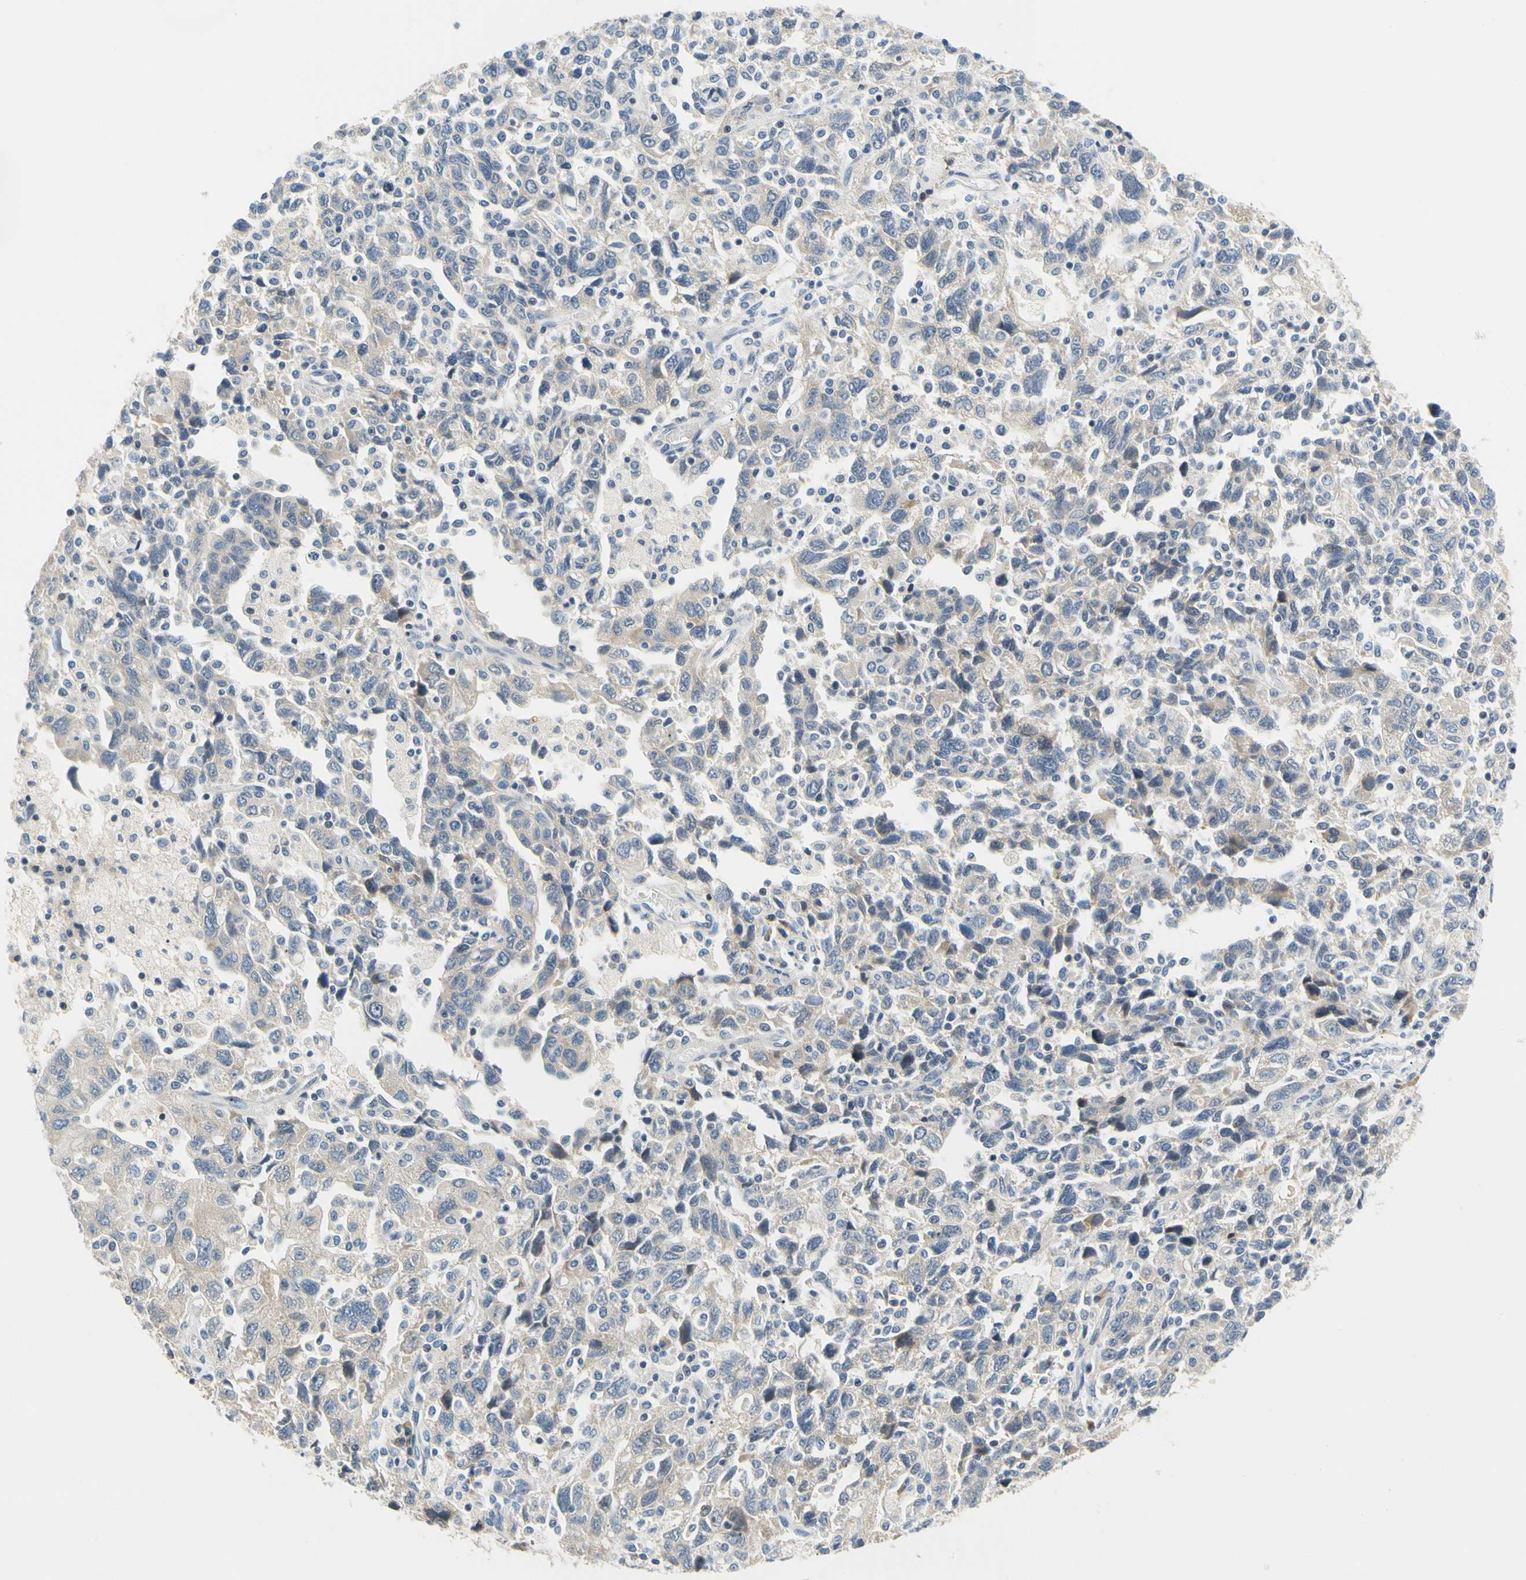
{"staining": {"intensity": "weak", "quantity": ">75%", "location": "cytoplasmic/membranous"}, "tissue": "ovarian cancer", "cell_type": "Tumor cells", "image_type": "cancer", "snomed": [{"axis": "morphology", "description": "Carcinoma, NOS"}, {"axis": "morphology", "description": "Cystadenocarcinoma, serous, NOS"}, {"axis": "topography", "description": "Ovary"}], "caption": "The photomicrograph demonstrates staining of carcinoma (ovarian), revealing weak cytoplasmic/membranous protein expression (brown color) within tumor cells.", "gene": "LRRC47", "patient": {"sex": "female", "age": 69}}